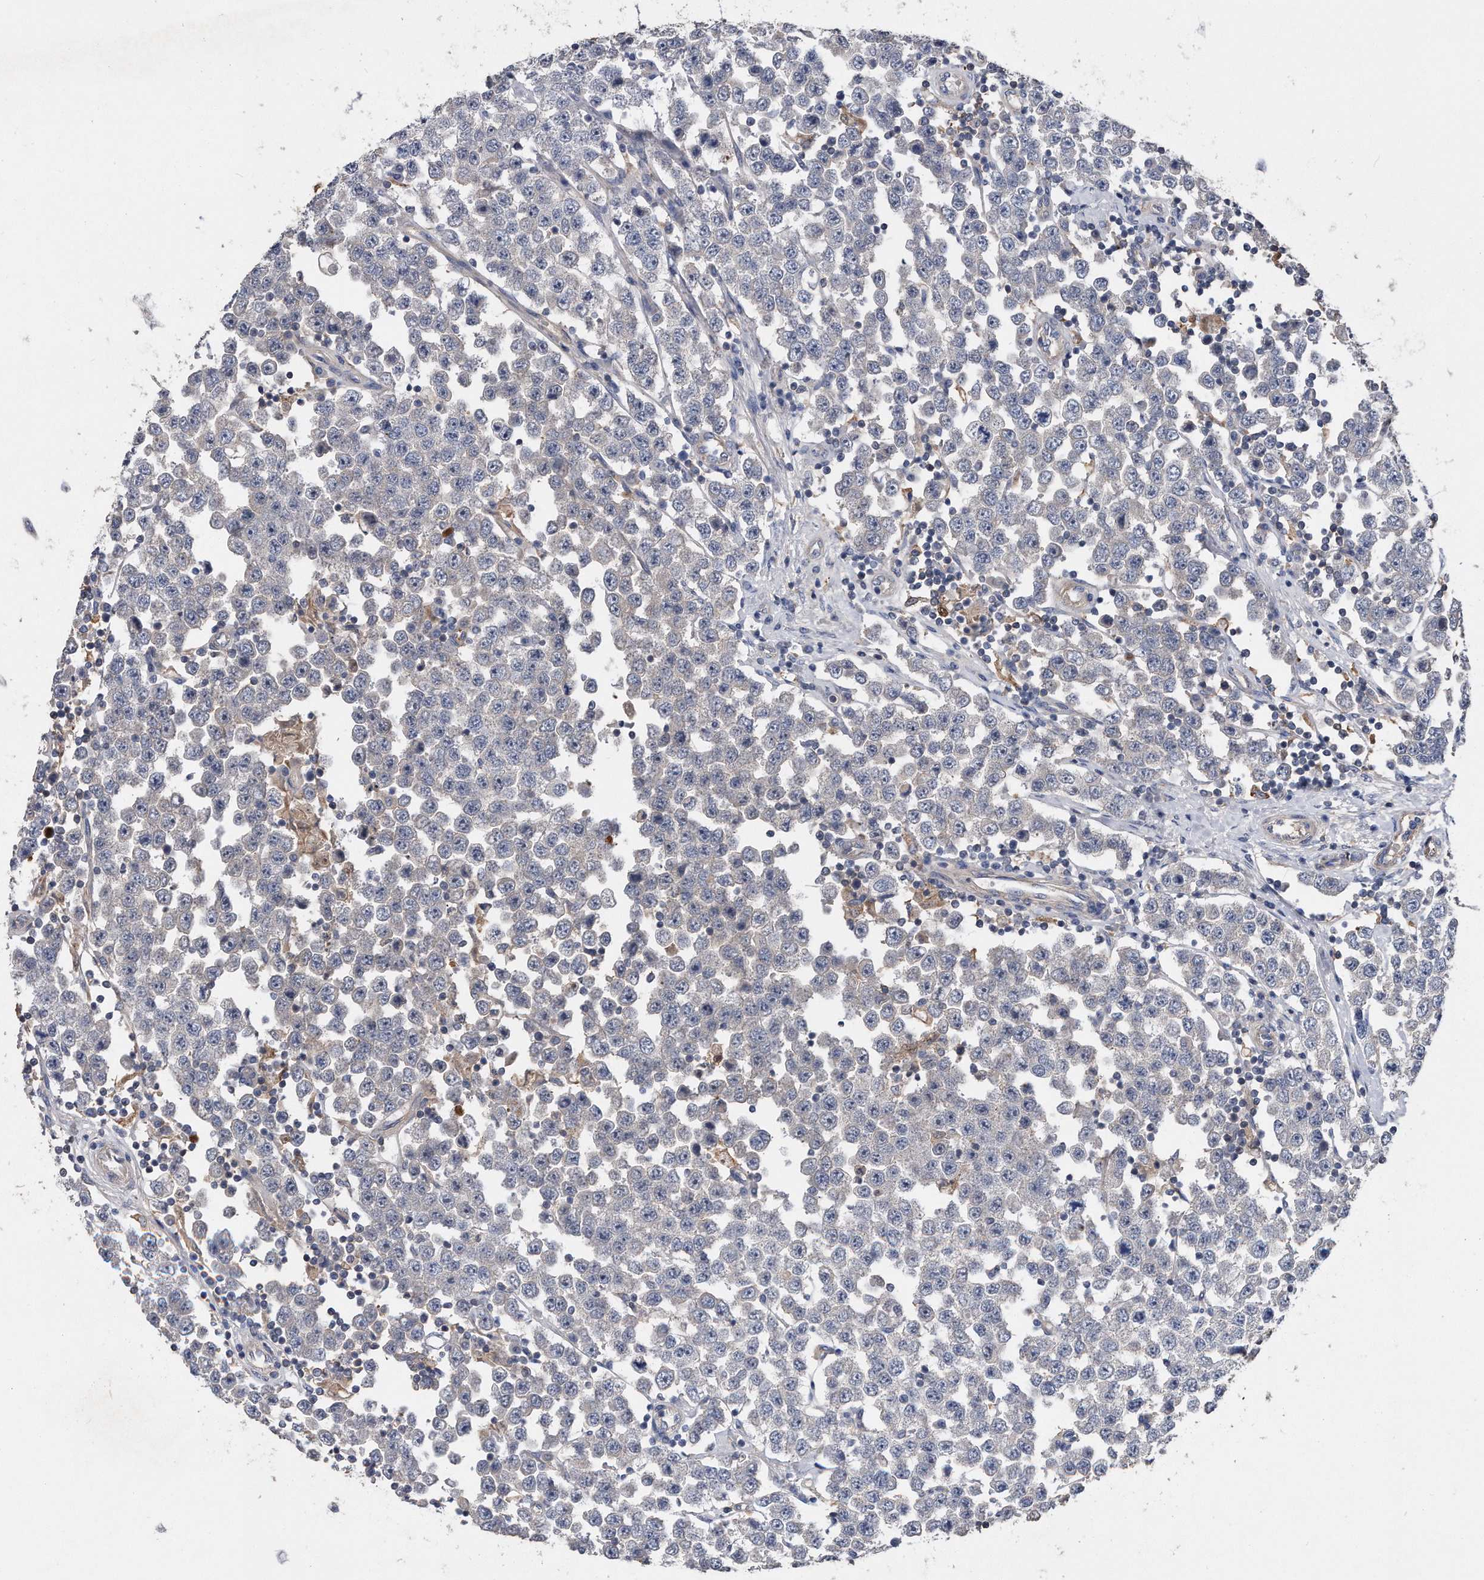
{"staining": {"intensity": "weak", "quantity": "<25%", "location": "cytoplasmic/membranous"}, "tissue": "testis cancer", "cell_type": "Tumor cells", "image_type": "cancer", "snomed": [{"axis": "morphology", "description": "Seminoma, NOS"}, {"axis": "topography", "description": "Testis"}], "caption": "An immunohistochemistry photomicrograph of testis cancer (seminoma) is shown. There is no staining in tumor cells of testis cancer (seminoma). The staining is performed using DAB brown chromogen with nuclei counter-stained in using hematoxylin.", "gene": "KCND3", "patient": {"sex": "male", "age": 28}}